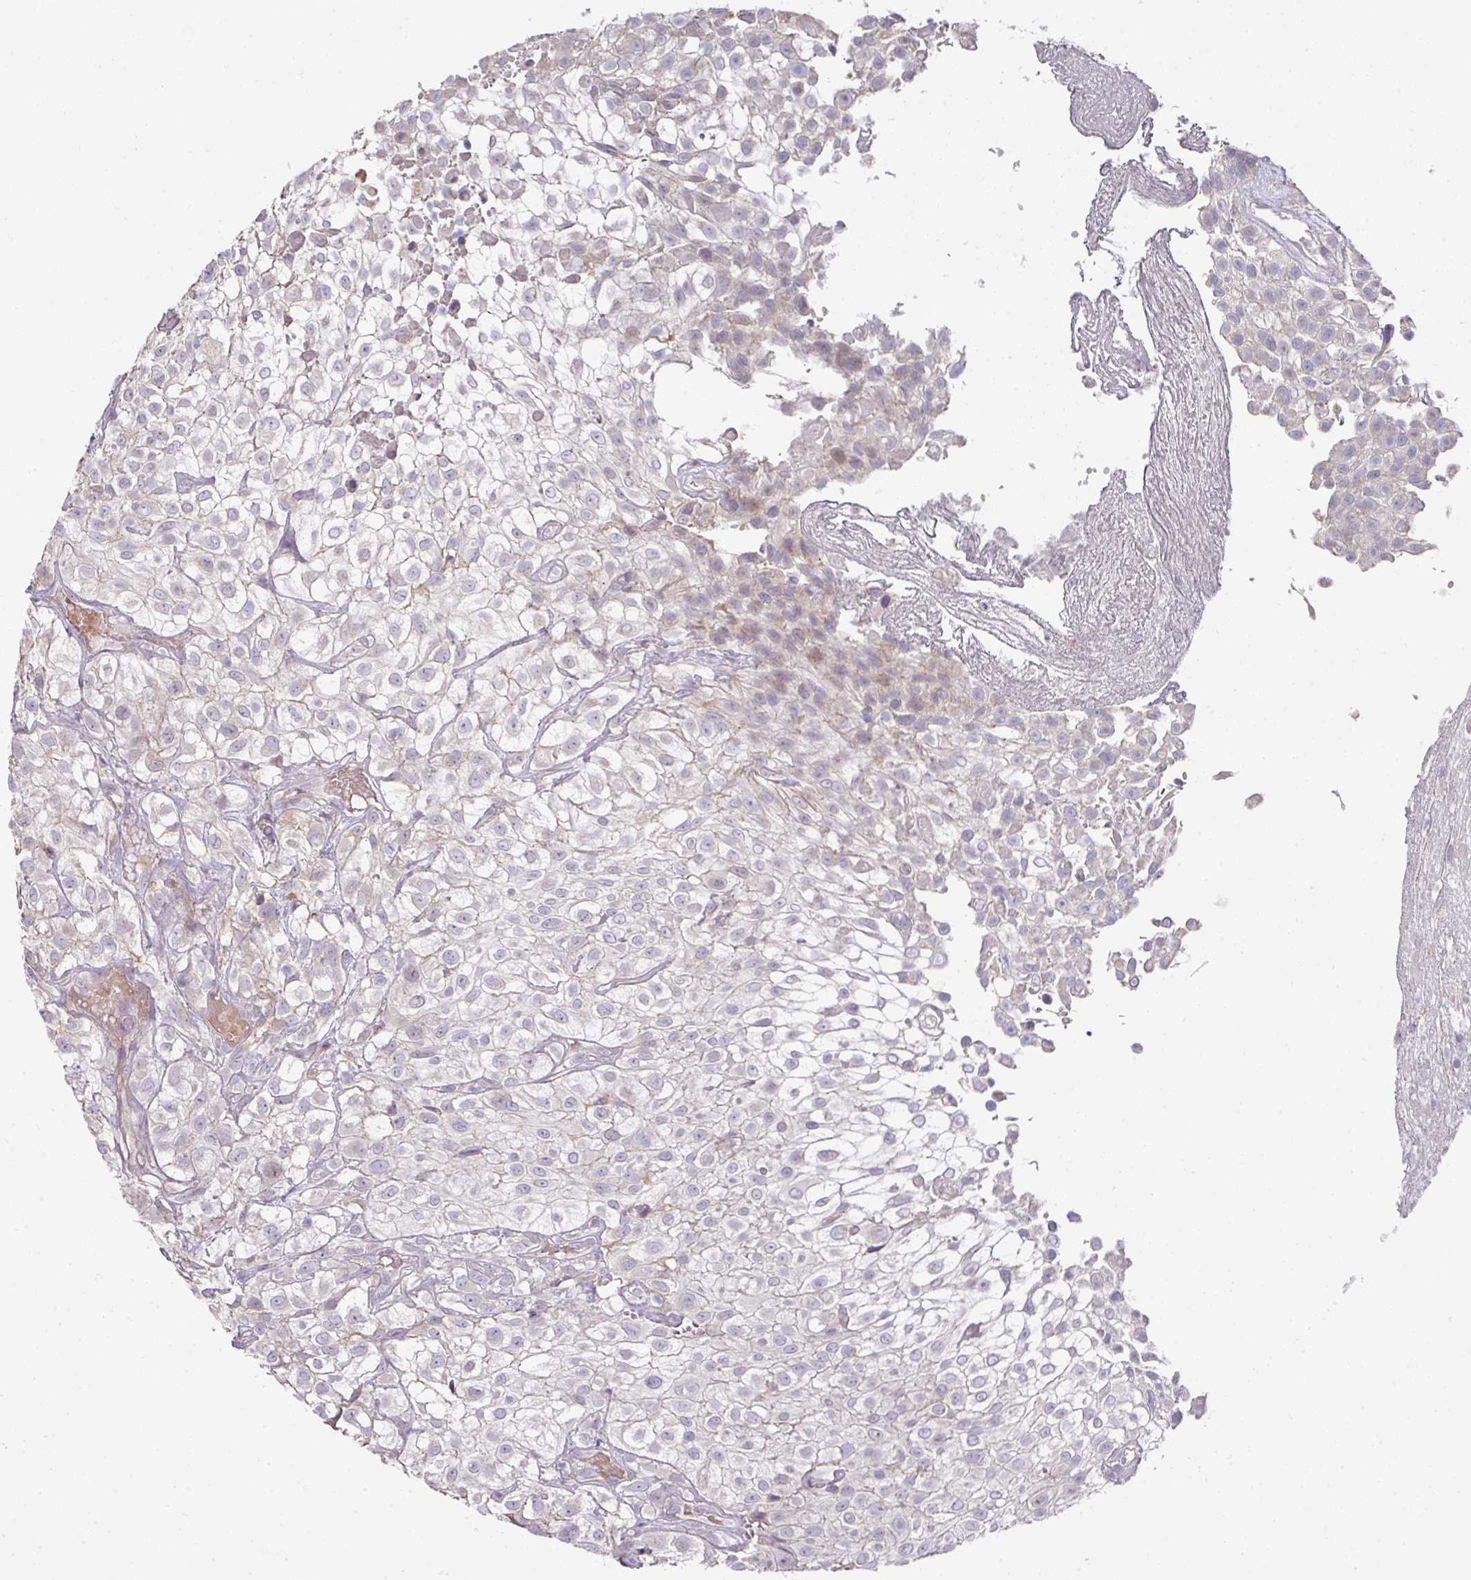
{"staining": {"intensity": "negative", "quantity": "none", "location": "none"}, "tissue": "urothelial cancer", "cell_type": "Tumor cells", "image_type": "cancer", "snomed": [{"axis": "morphology", "description": "Urothelial carcinoma, High grade"}, {"axis": "topography", "description": "Urinary bladder"}], "caption": "Histopathology image shows no significant protein staining in tumor cells of urothelial cancer.", "gene": "TARM1", "patient": {"sex": "male", "age": 56}}